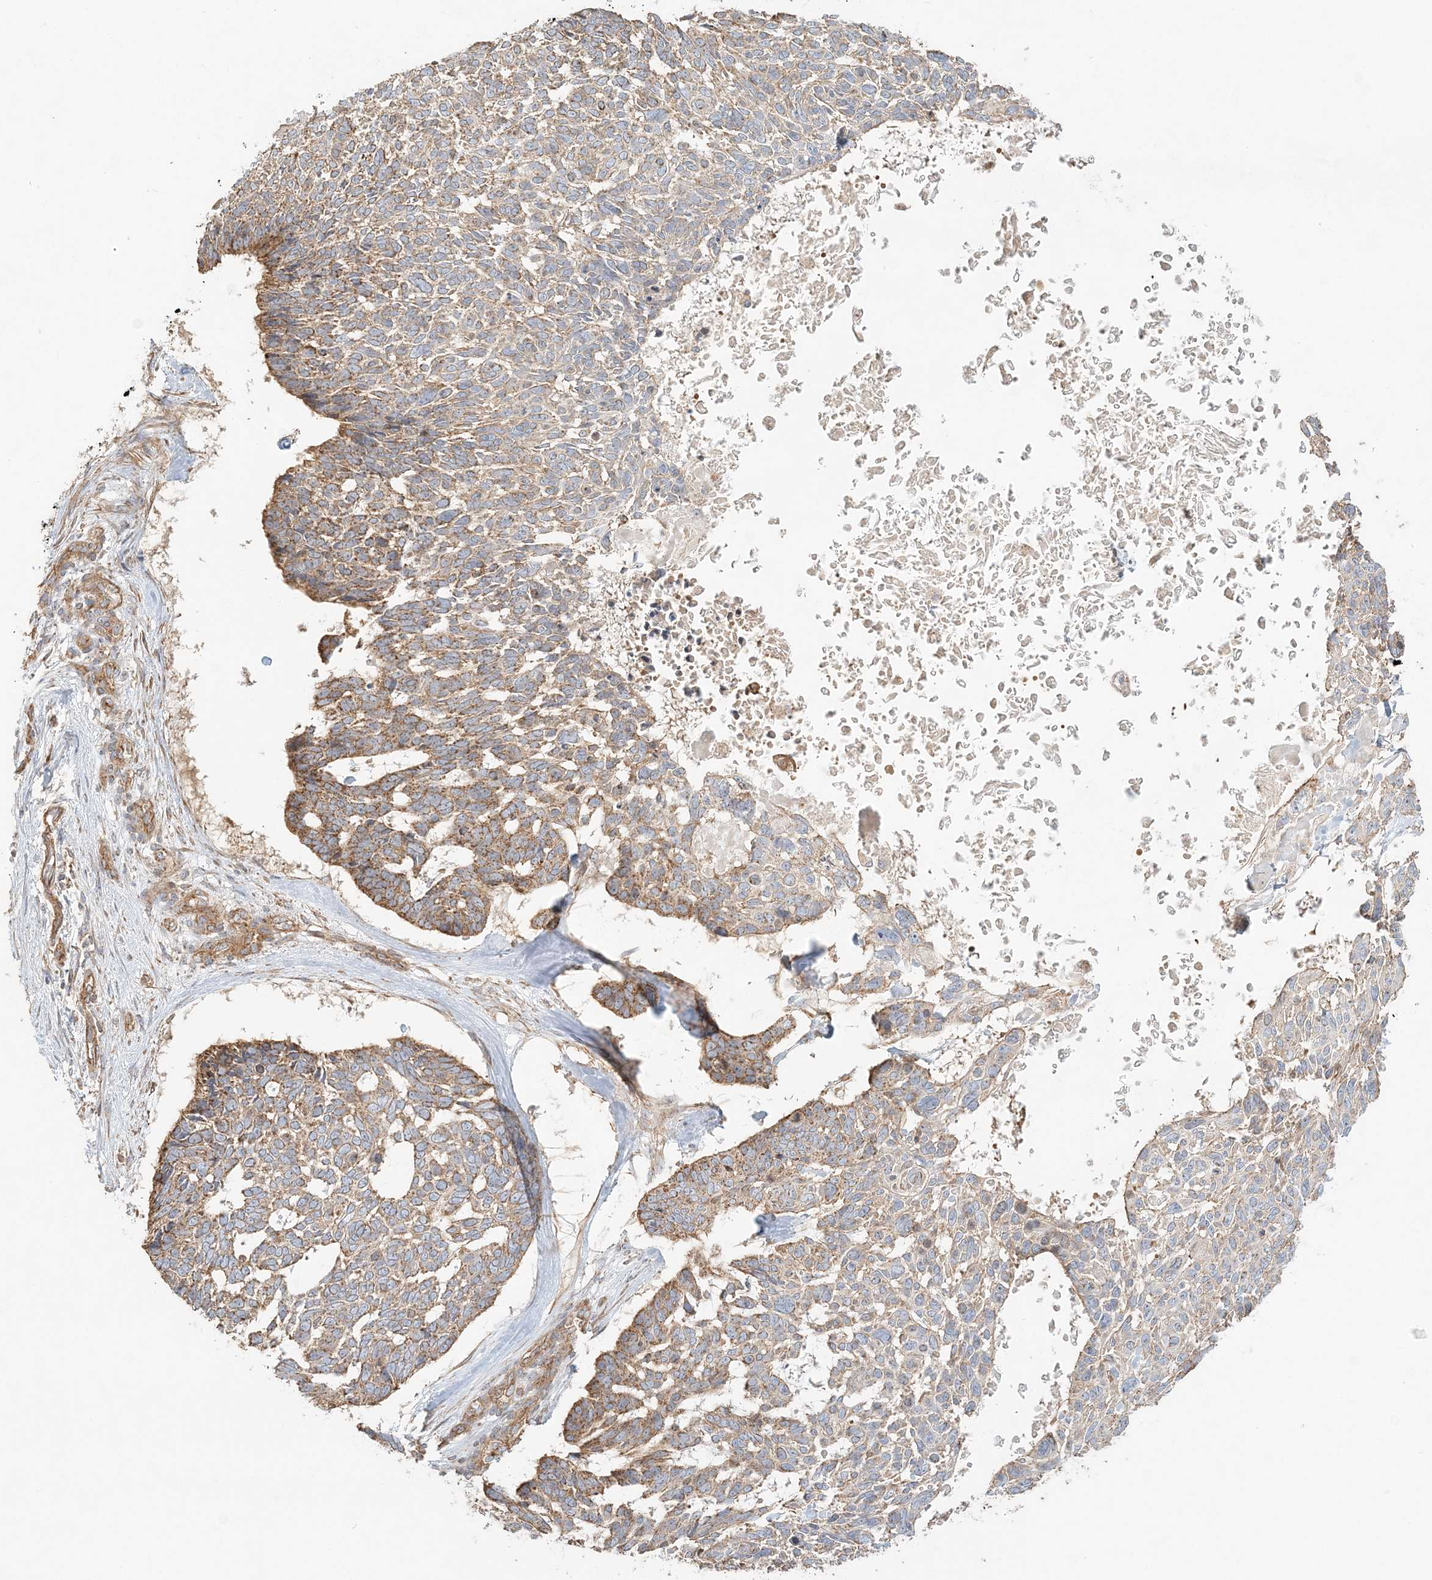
{"staining": {"intensity": "moderate", "quantity": ">75%", "location": "cytoplasmic/membranous"}, "tissue": "skin cancer", "cell_type": "Tumor cells", "image_type": "cancer", "snomed": [{"axis": "morphology", "description": "Basal cell carcinoma"}, {"axis": "topography", "description": "Skin"}], "caption": "DAB immunohistochemical staining of skin basal cell carcinoma displays moderate cytoplasmic/membranous protein staining in about >75% of tumor cells.", "gene": "KIAA0232", "patient": {"sex": "male", "age": 88}}